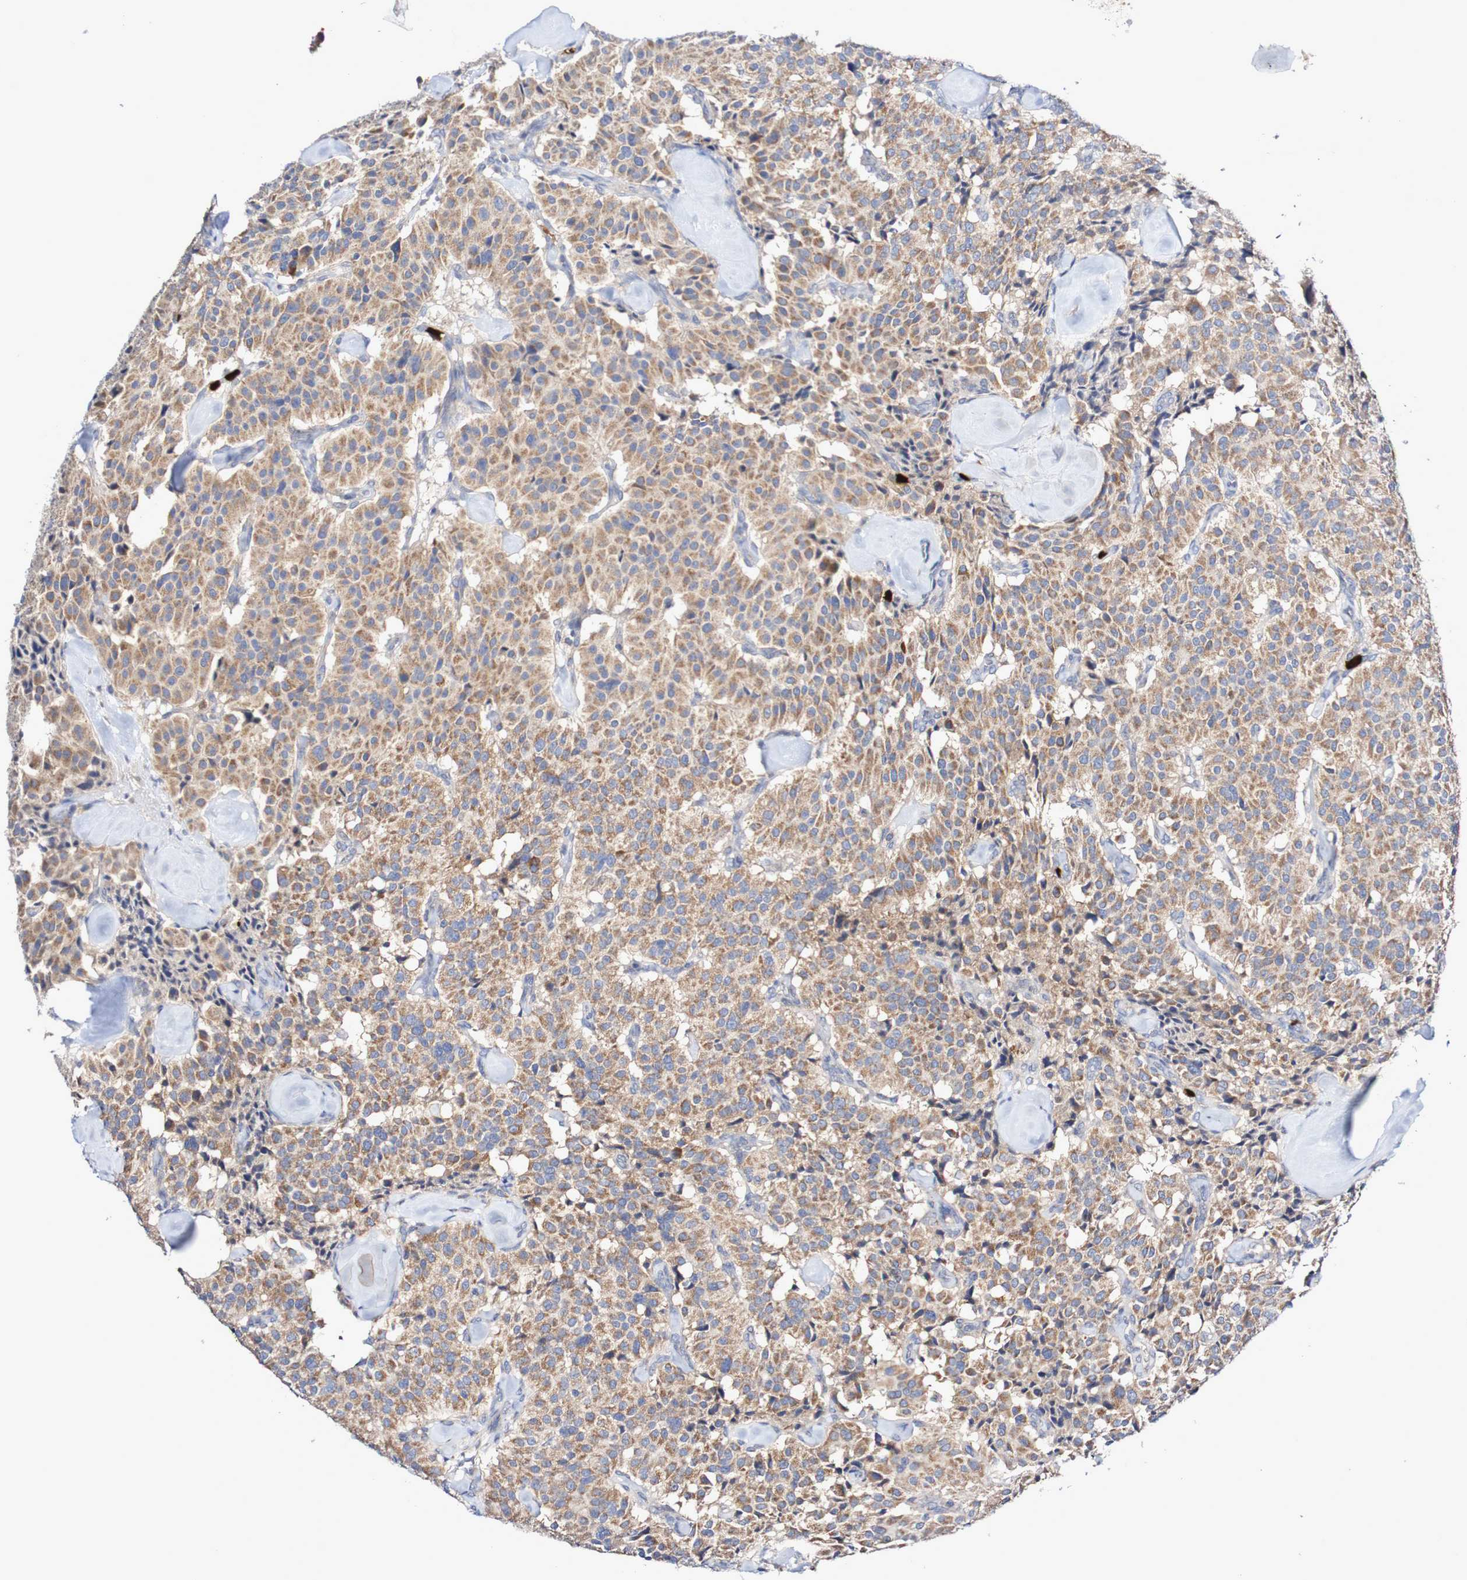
{"staining": {"intensity": "moderate", "quantity": ">75%", "location": "cytoplasmic/membranous"}, "tissue": "carcinoid", "cell_type": "Tumor cells", "image_type": "cancer", "snomed": [{"axis": "morphology", "description": "Carcinoid, malignant, NOS"}, {"axis": "topography", "description": "Lung"}], "caption": "Brown immunohistochemical staining in carcinoid (malignant) shows moderate cytoplasmic/membranous expression in about >75% of tumor cells. The staining was performed using DAB (3,3'-diaminobenzidine), with brown indicating positive protein expression. Nuclei are stained blue with hematoxylin.", "gene": "PARP4", "patient": {"sex": "male", "age": 30}}